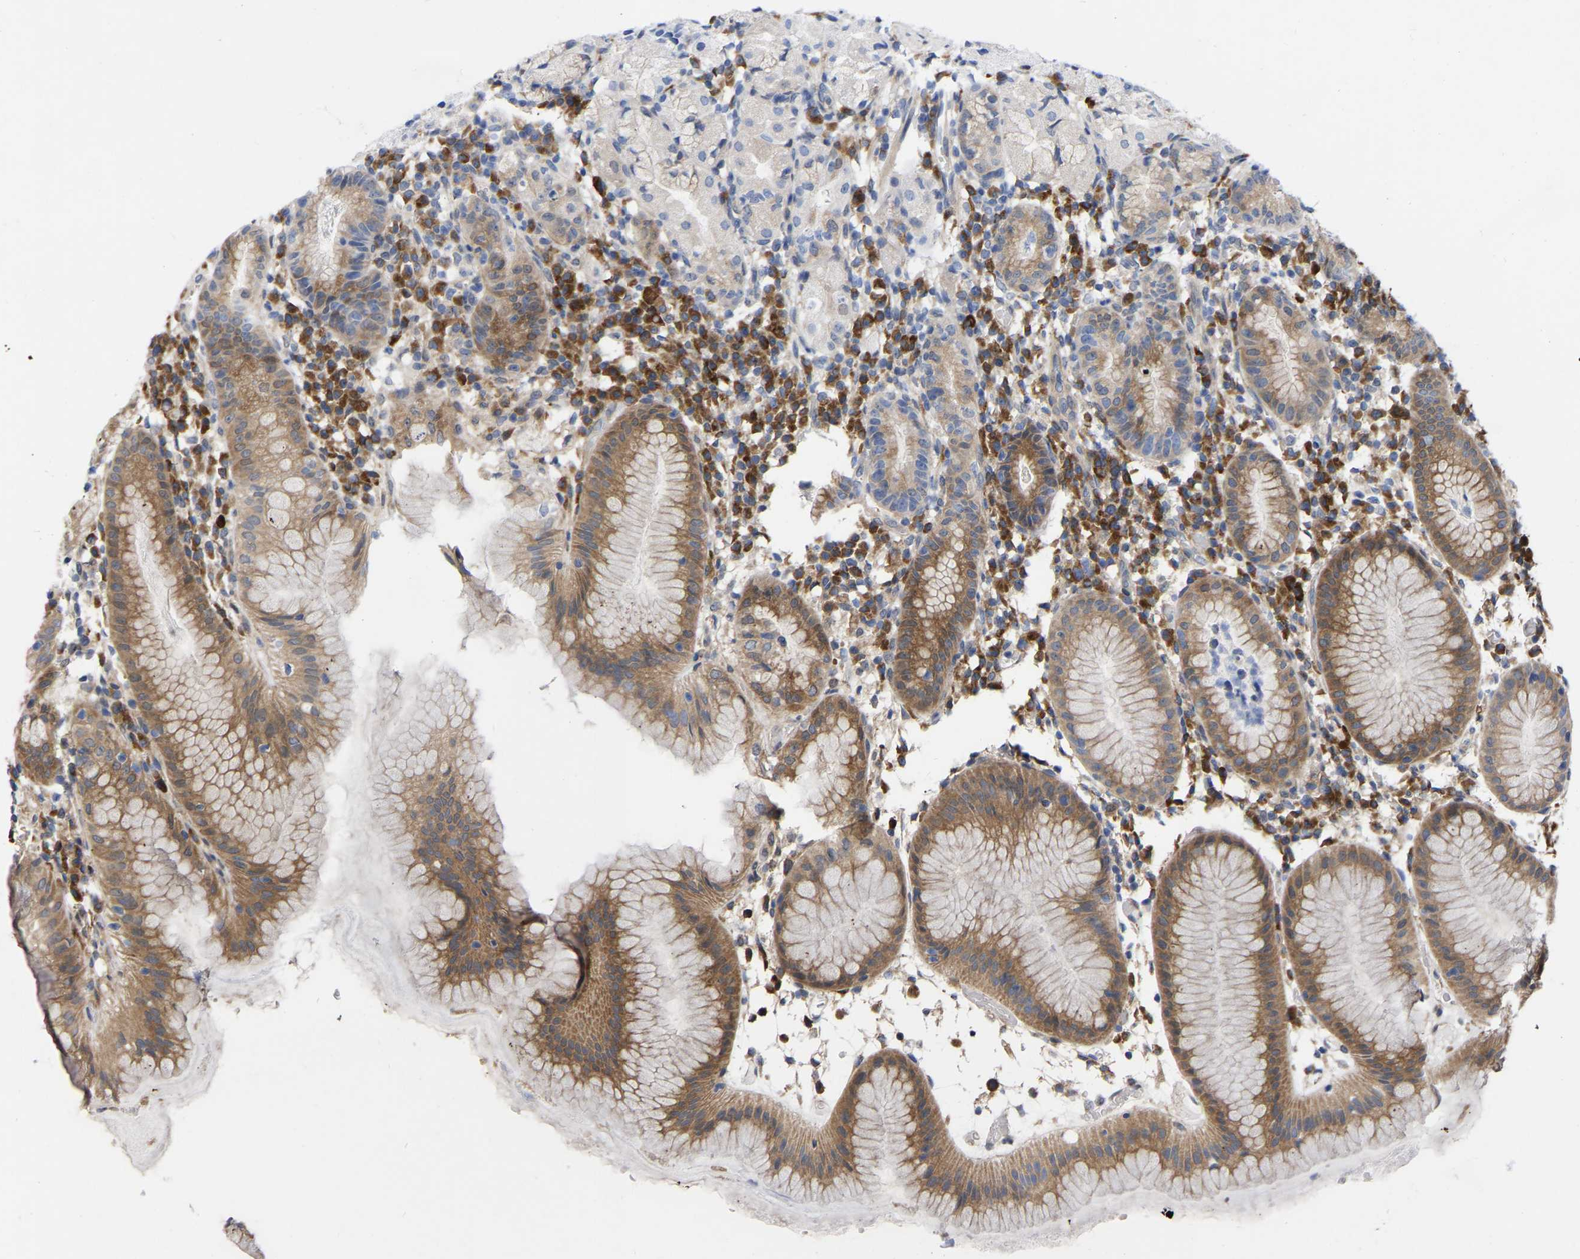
{"staining": {"intensity": "moderate", "quantity": "25%-75%", "location": "cytoplasmic/membranous"}, "tissue": "stomach", "cell_type": "Glandular cells", "image_type": "normal", "snomed": [{"axis": "morphology", "description": "Normal tissue, NOS"}, {"axis": "topography", "description": "Stomach"}, {"axis": "topography", "description": "Stomach, lower"}], "caption": "Protein staining of benign stomach shows moderate cytoplasmic/membranous staining in approximately 25%-75% of glandular cells. (brown staining indicates protein expression, while blue staining denotes nuclei).", "gene": "UBE4B", "patient": {"sex": "female", "age": 75}}